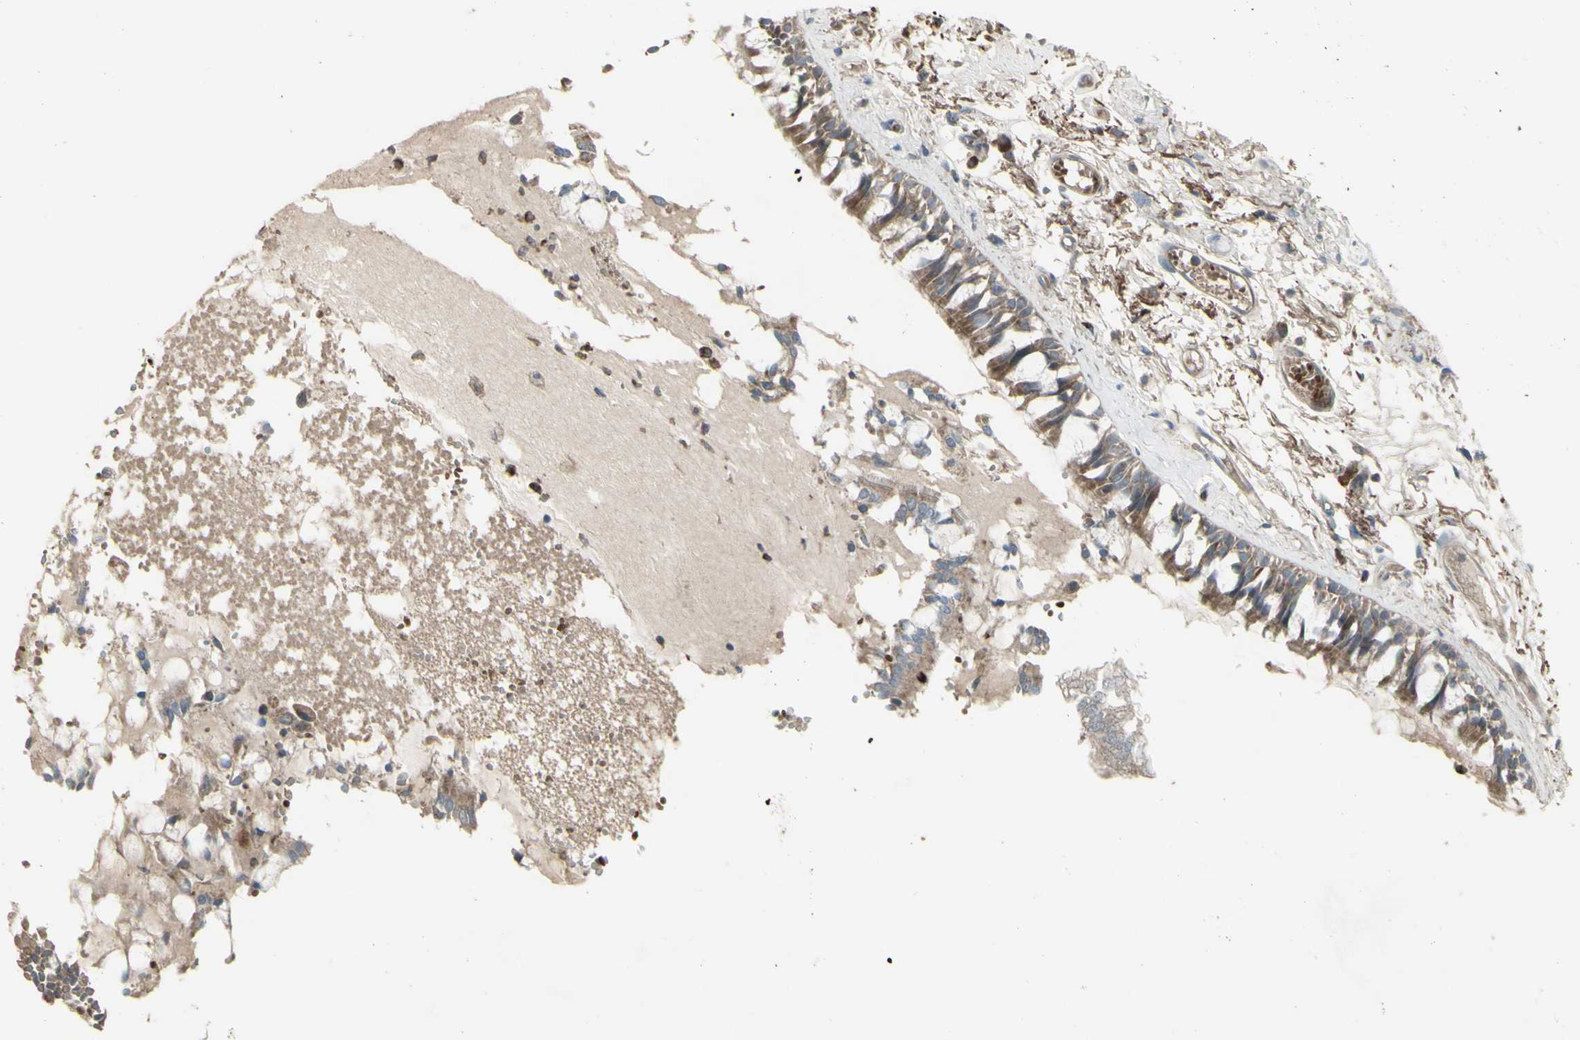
{"staining": {"intensity": "weak", "quantity": ">75%", "location": "cytoplasmic/membranous"}, "tissue": "bronchus", "cell_type": "Respiratory epithelial cells", "image_type": "normal", "snomed": [{"axis": "morphology", "description": "Normal tissue, NOS"}, {"axis": "morphology", "description": "Inflammation, NOS"}, {"axis": "topography", "description": "Cartilage tissue"}, {"axis": "topography", "description": "Lung"}], "caption": "Respiratory epithelial cells show low levels of weak cytoplasmic/membranous expression in about >75% of cells in benign human bronchus. Nuclei are stained in blue.", "gene": "SHC1", "patient": {"sex": "male", "age": 71}}